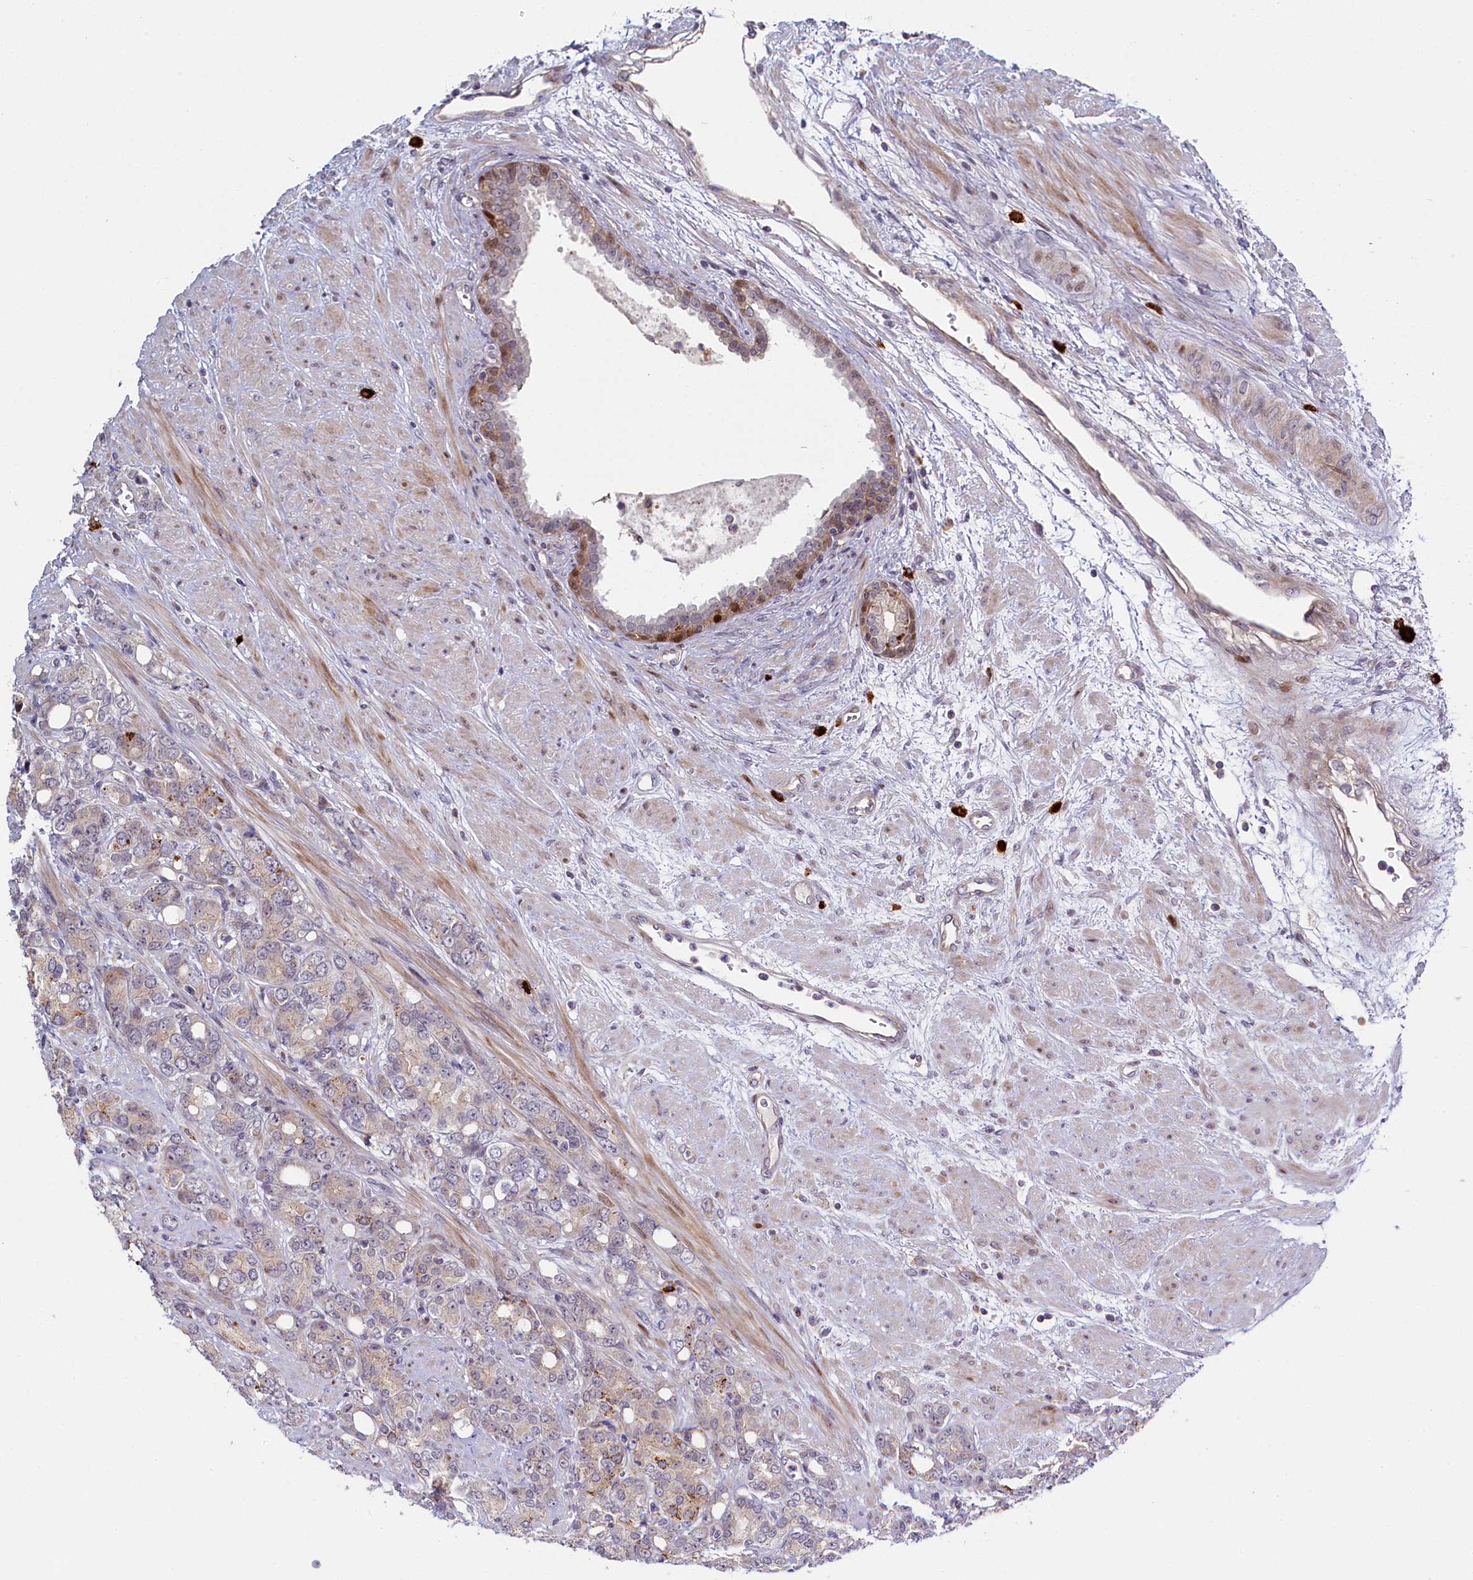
{"staining": {"intensity": "moderate", "quantity": "<25%", "location": "cytoplasmic/membranous"}, "tissue": "prostate cancer", "cell_type": "Tumor cells", "image_type": "cancer", "snomed": [{"axis": "morphology", "description": "Adenocarcinoma, High grade"}, {"axis": "topography", "description": "Prostate"}], "caption": "A high-resolution photomicrograph shows immunohistochemistry (IHC) staining of prostate cancer (adenocarcinoma (high-grade)), which demonstrates moderate cytoplasmic/membranous positivity in about <25% of tumor cells. (IHC, brightfield microscopy, high magnification).", "gene": "CCL23", "patient": {"sex": "male", "age": 62}}